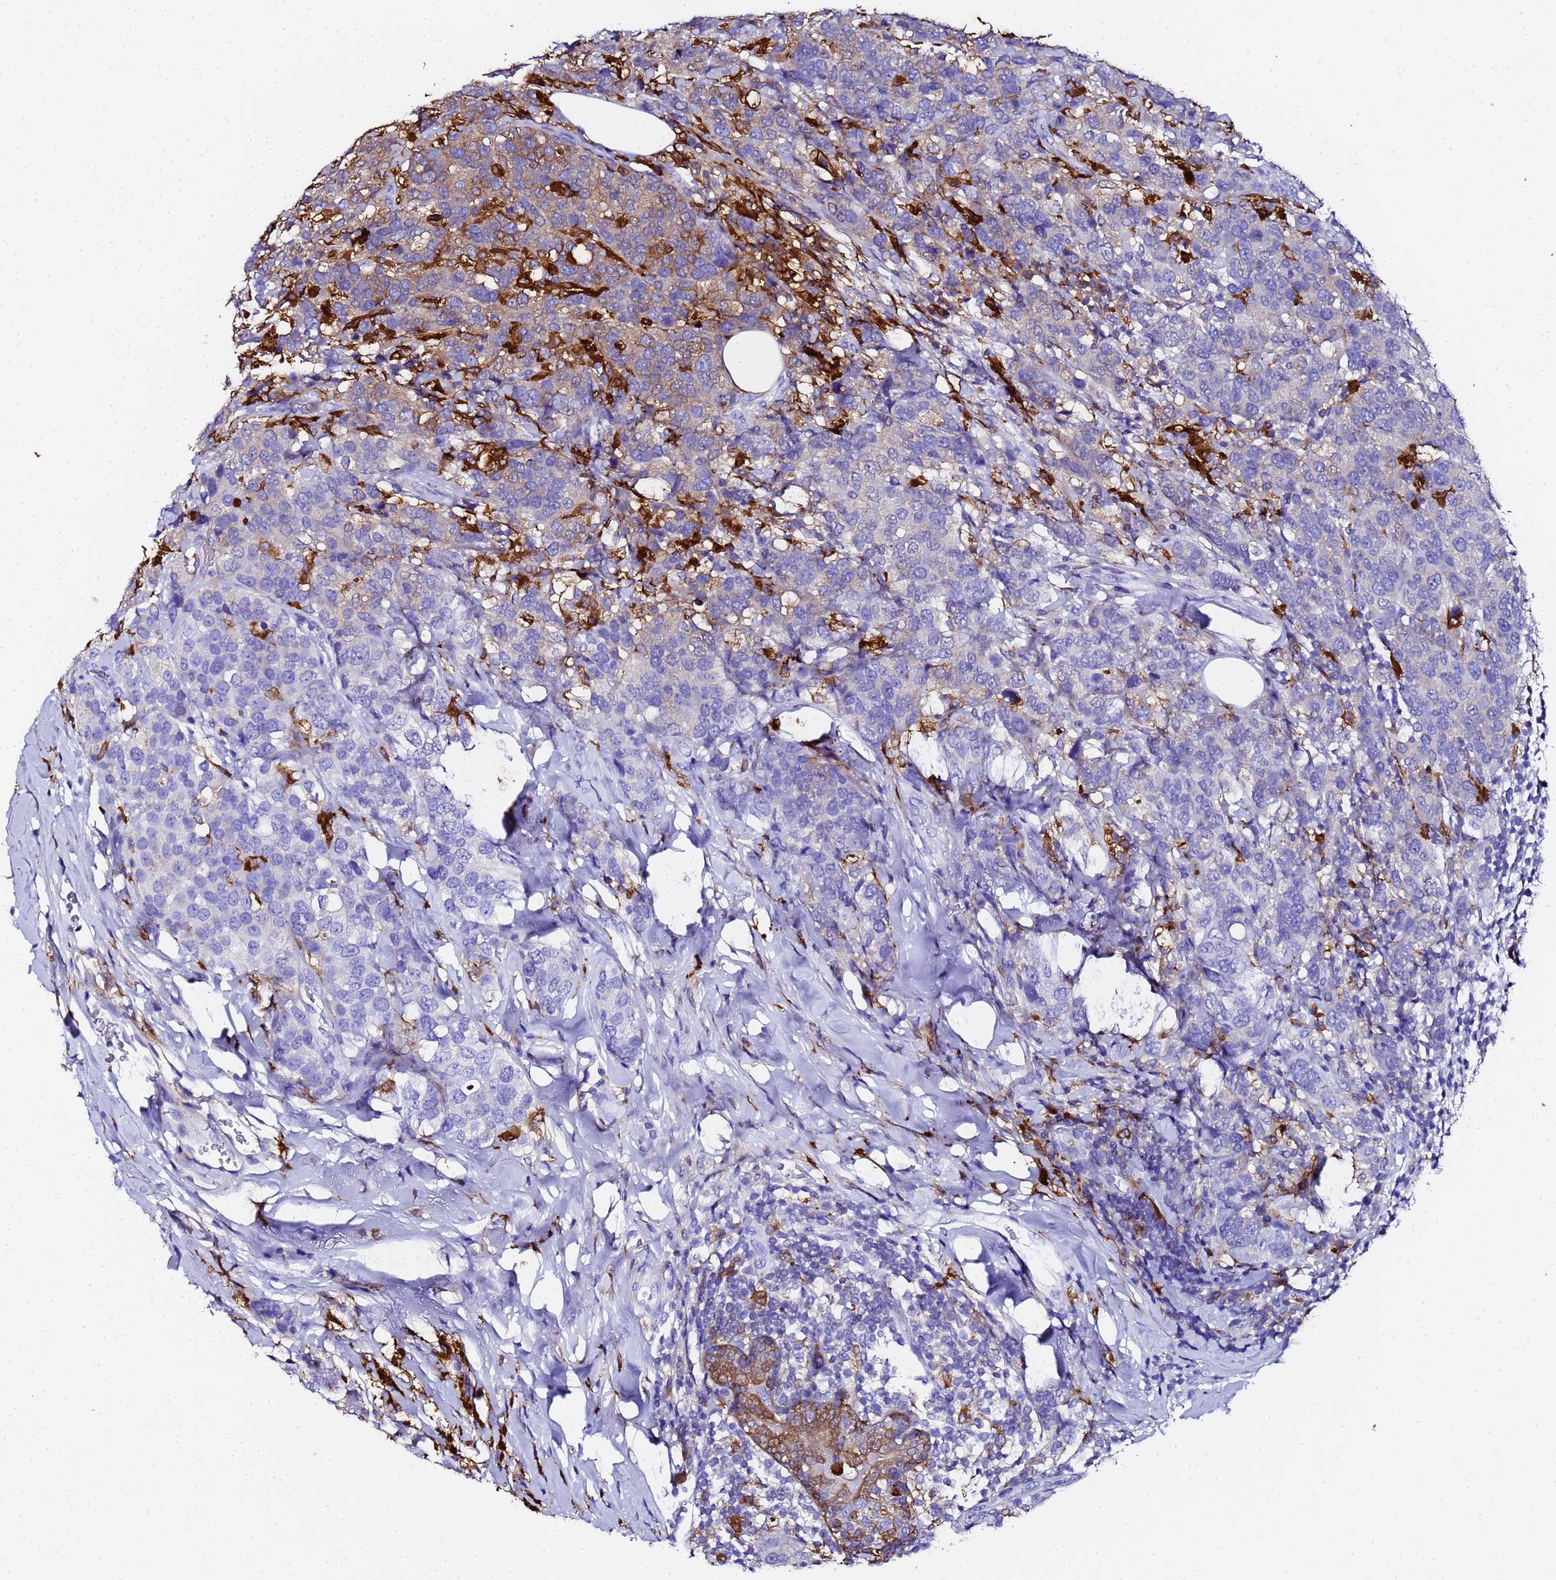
{"staining": {"intensity": "moderate", "quantity": "<25%", "location": "cytoplasmic/membranous"}, "tissue": "breast cancer", "cell_type": "Tumor cells", "image_type": "cancer", "snomed": [{"axis": "morphology", "description": "Lobular carcinoma"}, {"axis": "topography", "description": "Breast"}], "caption": "Brown immunohistochemical staining in human lobular carcinoma (breast) demonstrates moderate cytoplasmic/membranous expression in about <25% of tumor cells. Using DAB (brown) and hematoxylin (blue) stains, captured at high magnification using brightfield microscopy.", "gene": "FTL", "patient": {"sex": "female", "age": 59}}